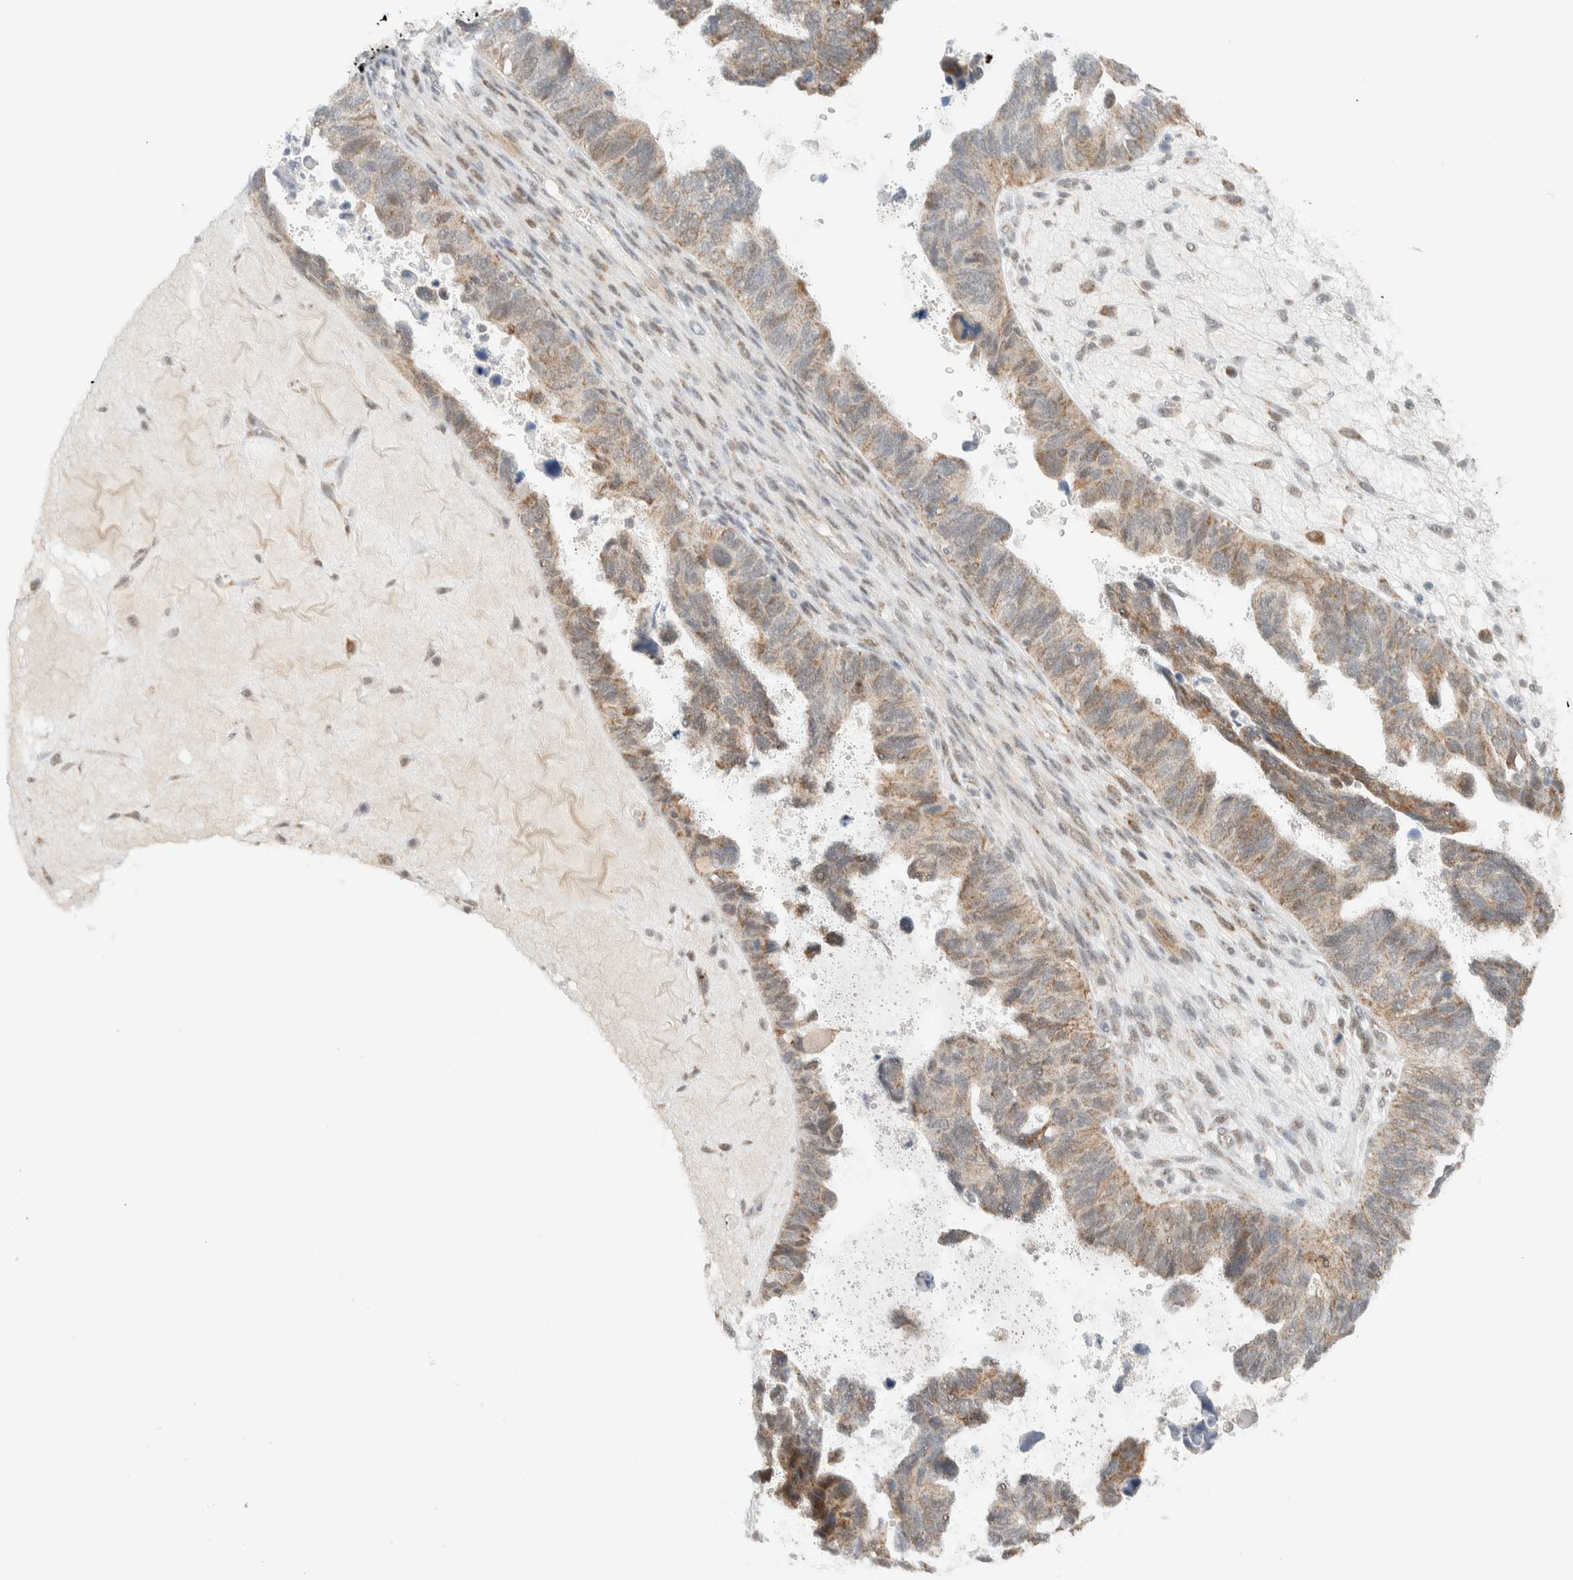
{"staining": {"intensity": "weak", "quantity": ">75%", "location": "cytoplasmic/membranous"}, "tissue": "ovarian cancer", "cell_type": "Tumor cells", "image_type": "cancer", "snomed": [{"axis": "morphology", "description": "Cystadenocarcinoma, serous, NOS"}, {"axis": "topography", "description": "Ovary"}], "caption": "An image of human ovarian cancer (serous cystadenocarcinoma) stained for a protein displays weak cytoplasmic/membranous brown staining in tumor cells.", "gene": "MRPL41", "patient": {"sex": "female", "age": 79}}